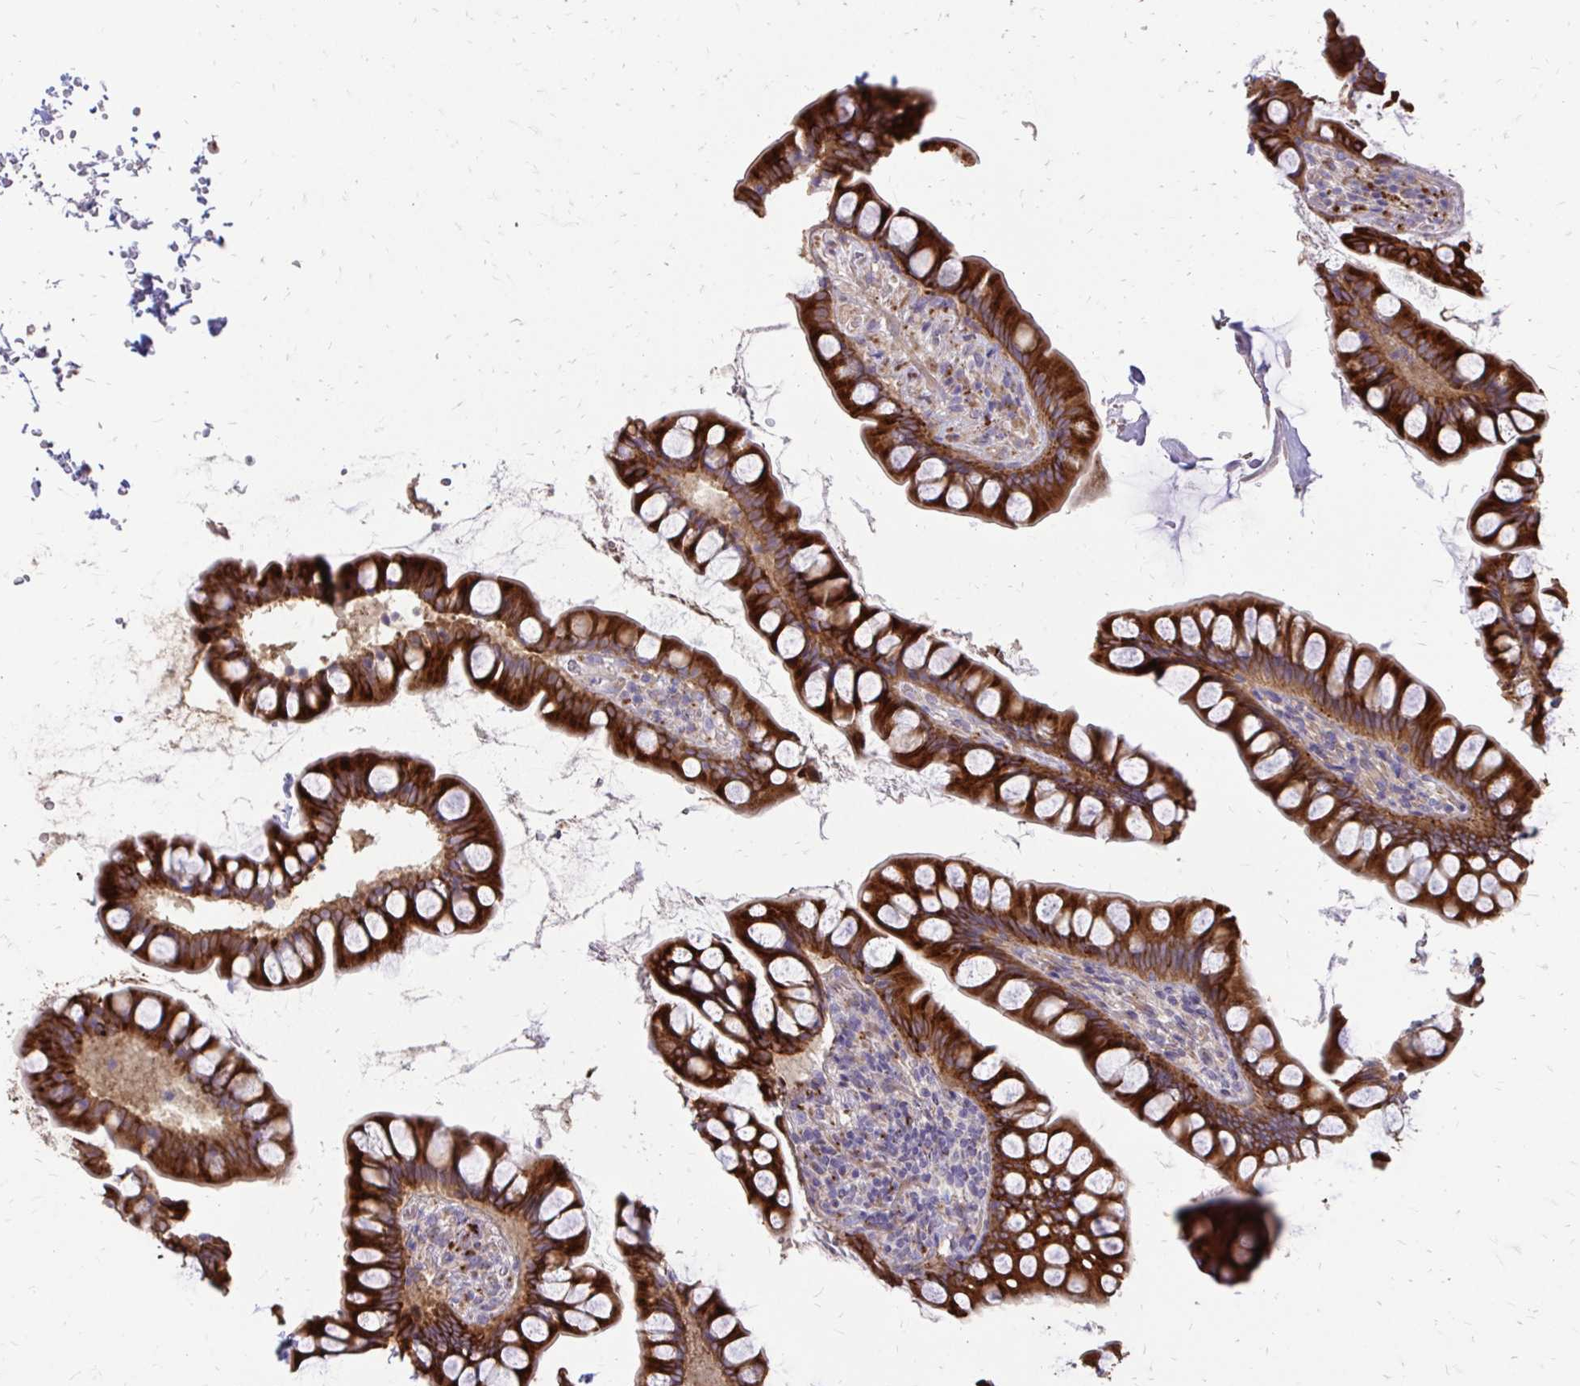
{"staining": {"intensity": "strong", "quantity": ">75%", "location": "cytoplasmic/membranous"}, "tissue": "small intestine", "cell_type": "Glandular cells", "image_type": "normal", "snomed": [{"axis": "morphology", "description": "Normal tissue, NOS"}, {"axis": "topography", "description": "Small intestine"}], "caption": "Protein expression by IHC displays strong cytoplasmic/membranous staining in about >75% of glandular cells in unremarkable small intestine.", "gene": "MYORG", "patient": {"sex": "male", "age": 70}}